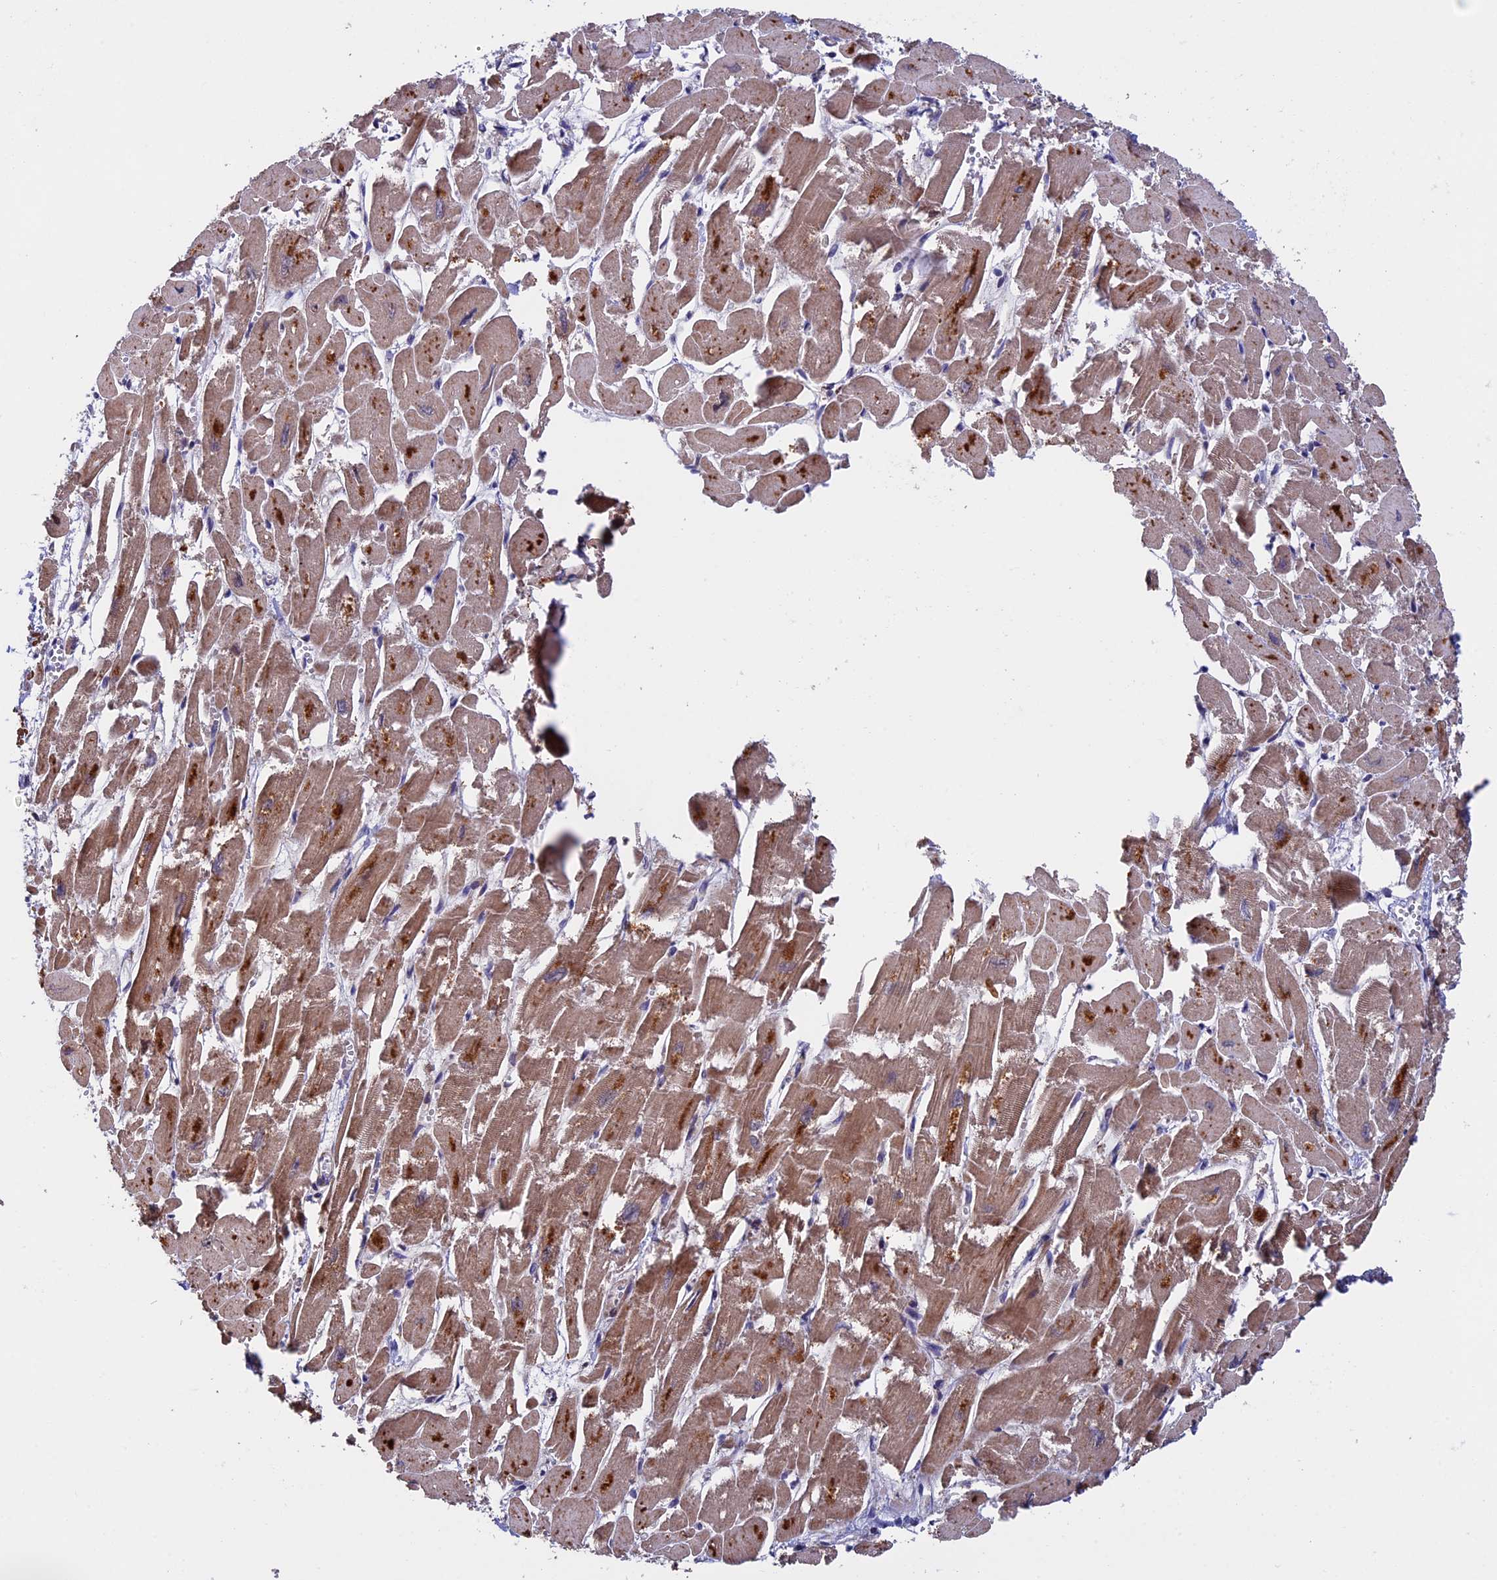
{"staining": {"intensity": "strong", "quantity": ">75%", "location": "cytoplasmic/membranous"}, "tissue": "heart muscle", "cell_type": "Cardiomyocytes", "image_type": "normal", "snomed": [{"axis": "morphology", "description": "Normal tissue, NOS"}, {"axis": "topography", "description": "Heart"}], "caption": "This is a histology image of immunohistochemistry staining of unremarkable heart muscle, which shows strong positivity in the cytoplasmic/membranous of cardiomyocytes.", "gene": "RNF17", "patient": {"sex": "male", "age": 54}}